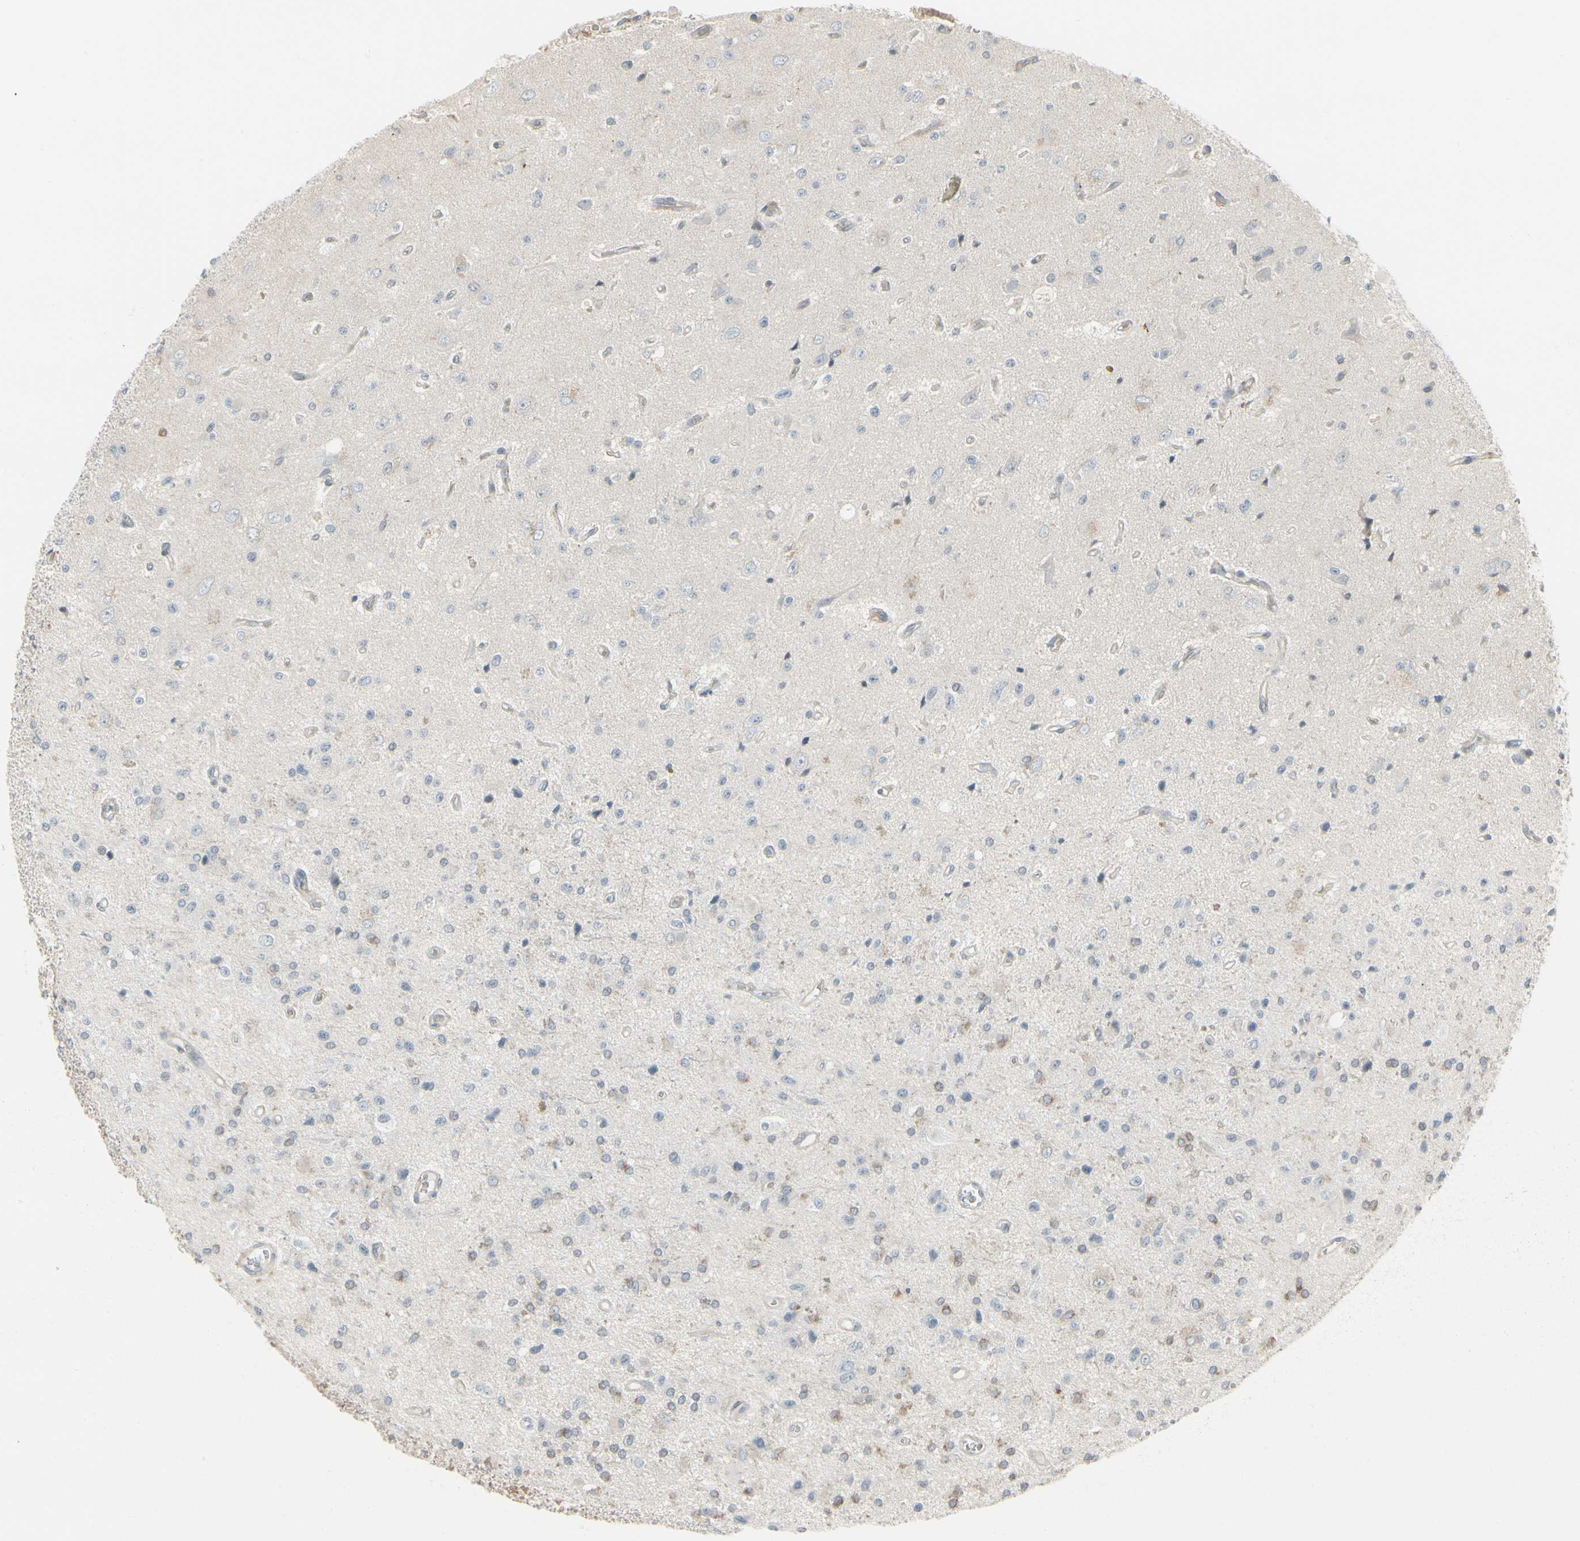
{"staining": {"intensity": "weak", "quantity": "<25%", "location": "cytoplasmic/membranous"}, "tissue": "glioma", "cell_type": "Tumor cells", "image_type": "cancer", "snomed": [{"axis": "morphology", "description": "Glioma, malignant, Low grade"}, {"axis": "topography", "description": "Brain"}], "caption": "This histopathology image is of malignant low-grade glioma stained with IHC to label a protein in brown with the nuclei are counter-stained blue. There is no expression in tumor cells.", "gene": "EPS15", "patient": {"sex": "male", "age": 58}}